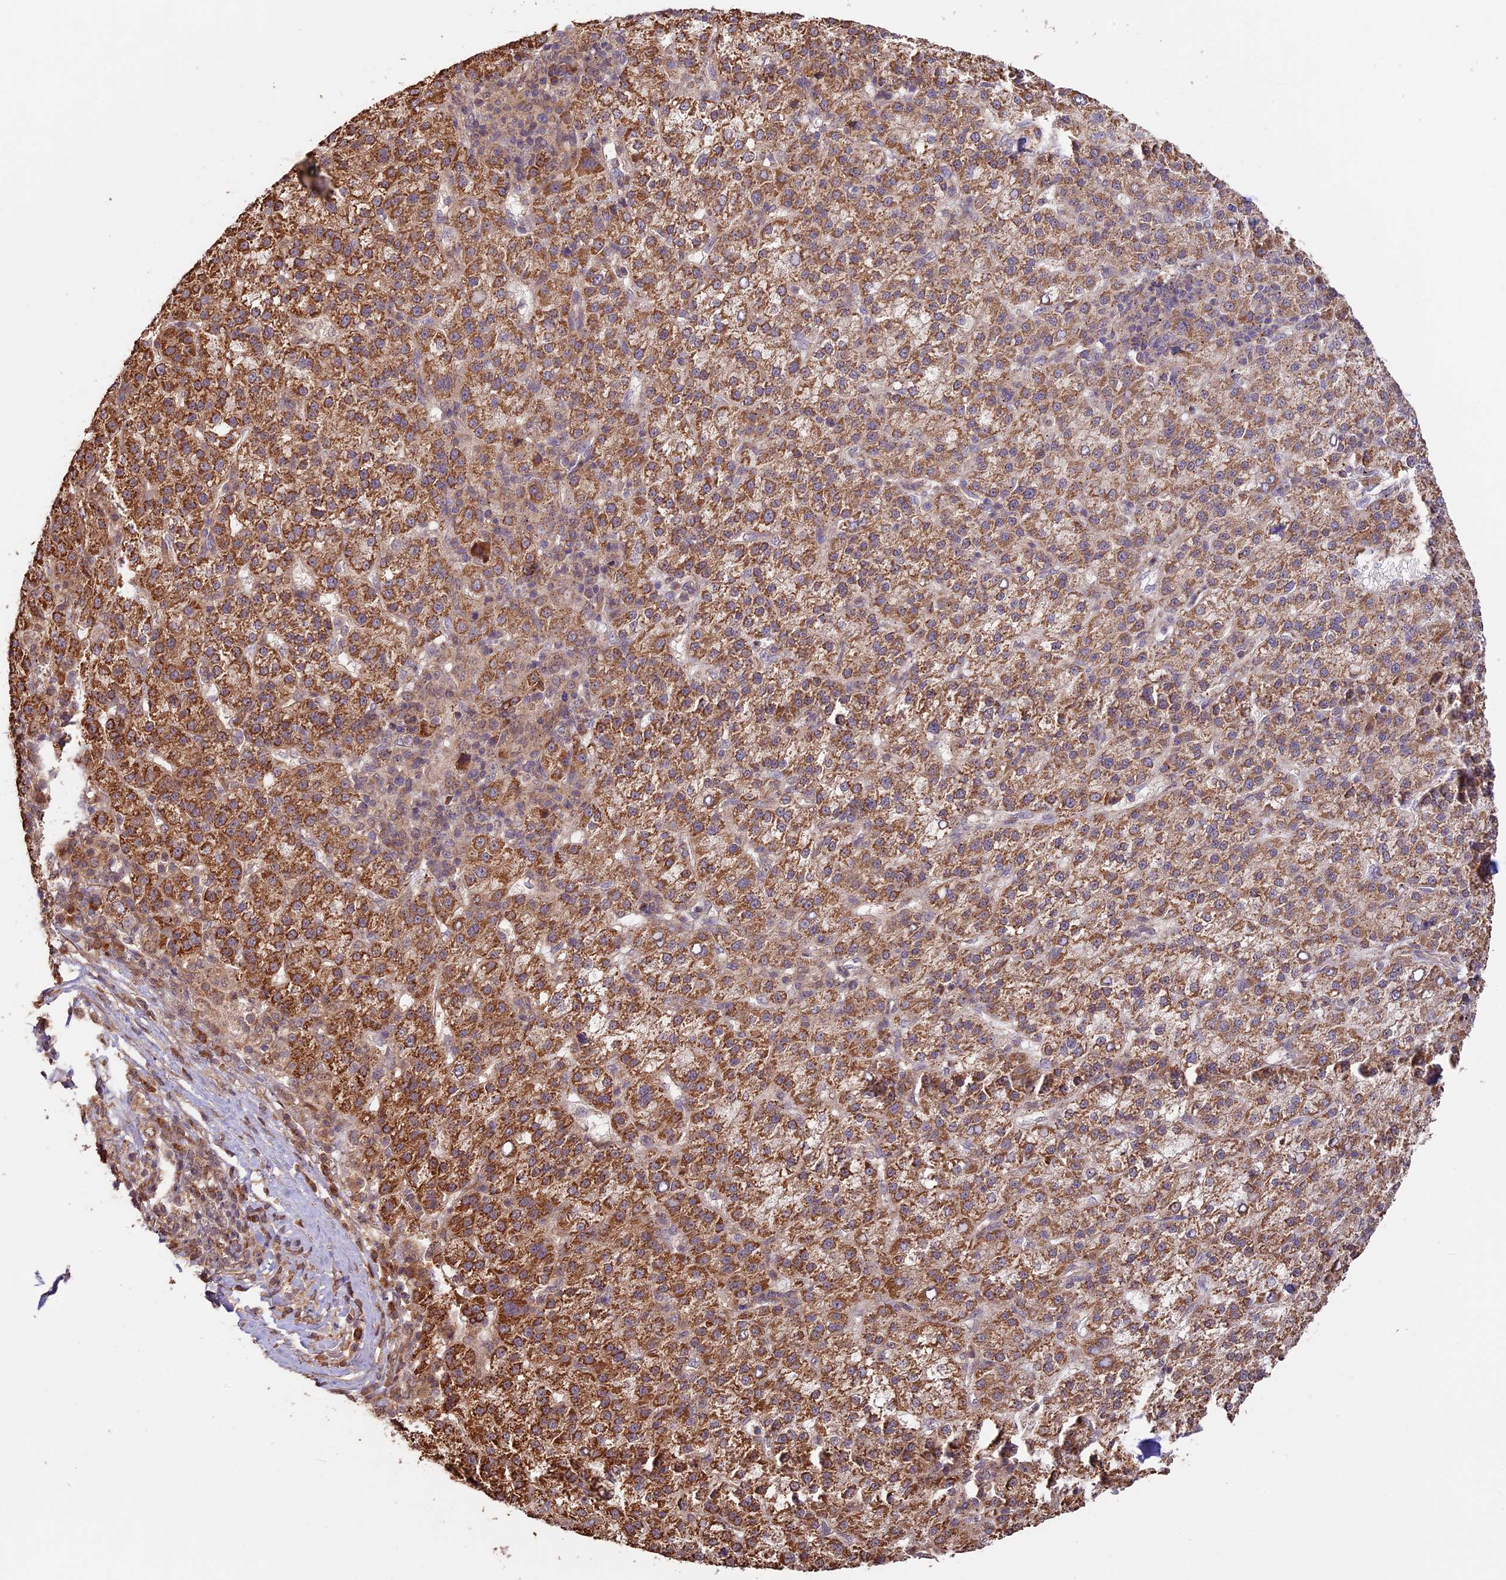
{"staining": {"intensity": "moderate", "quantity": ">75%", "location": "cytoplasmic/membranous"}, "tissue": "liver cancer", "cell_type": "Tumor cells", "image_type": "cancer", "snomed": [{"axis": "morphology", "description": "Carcinoma, Hepatocellular, NOS"}, {"axis": "topography", "description": "Liver"}], "caption": "This is a histology image of IHC staining of liver cancer, which shows moderate staining in the cytoplasmic/membranous of tumor cells.", "gene": "BCAS4", "patient": {"sex": "female", "age": 58}}